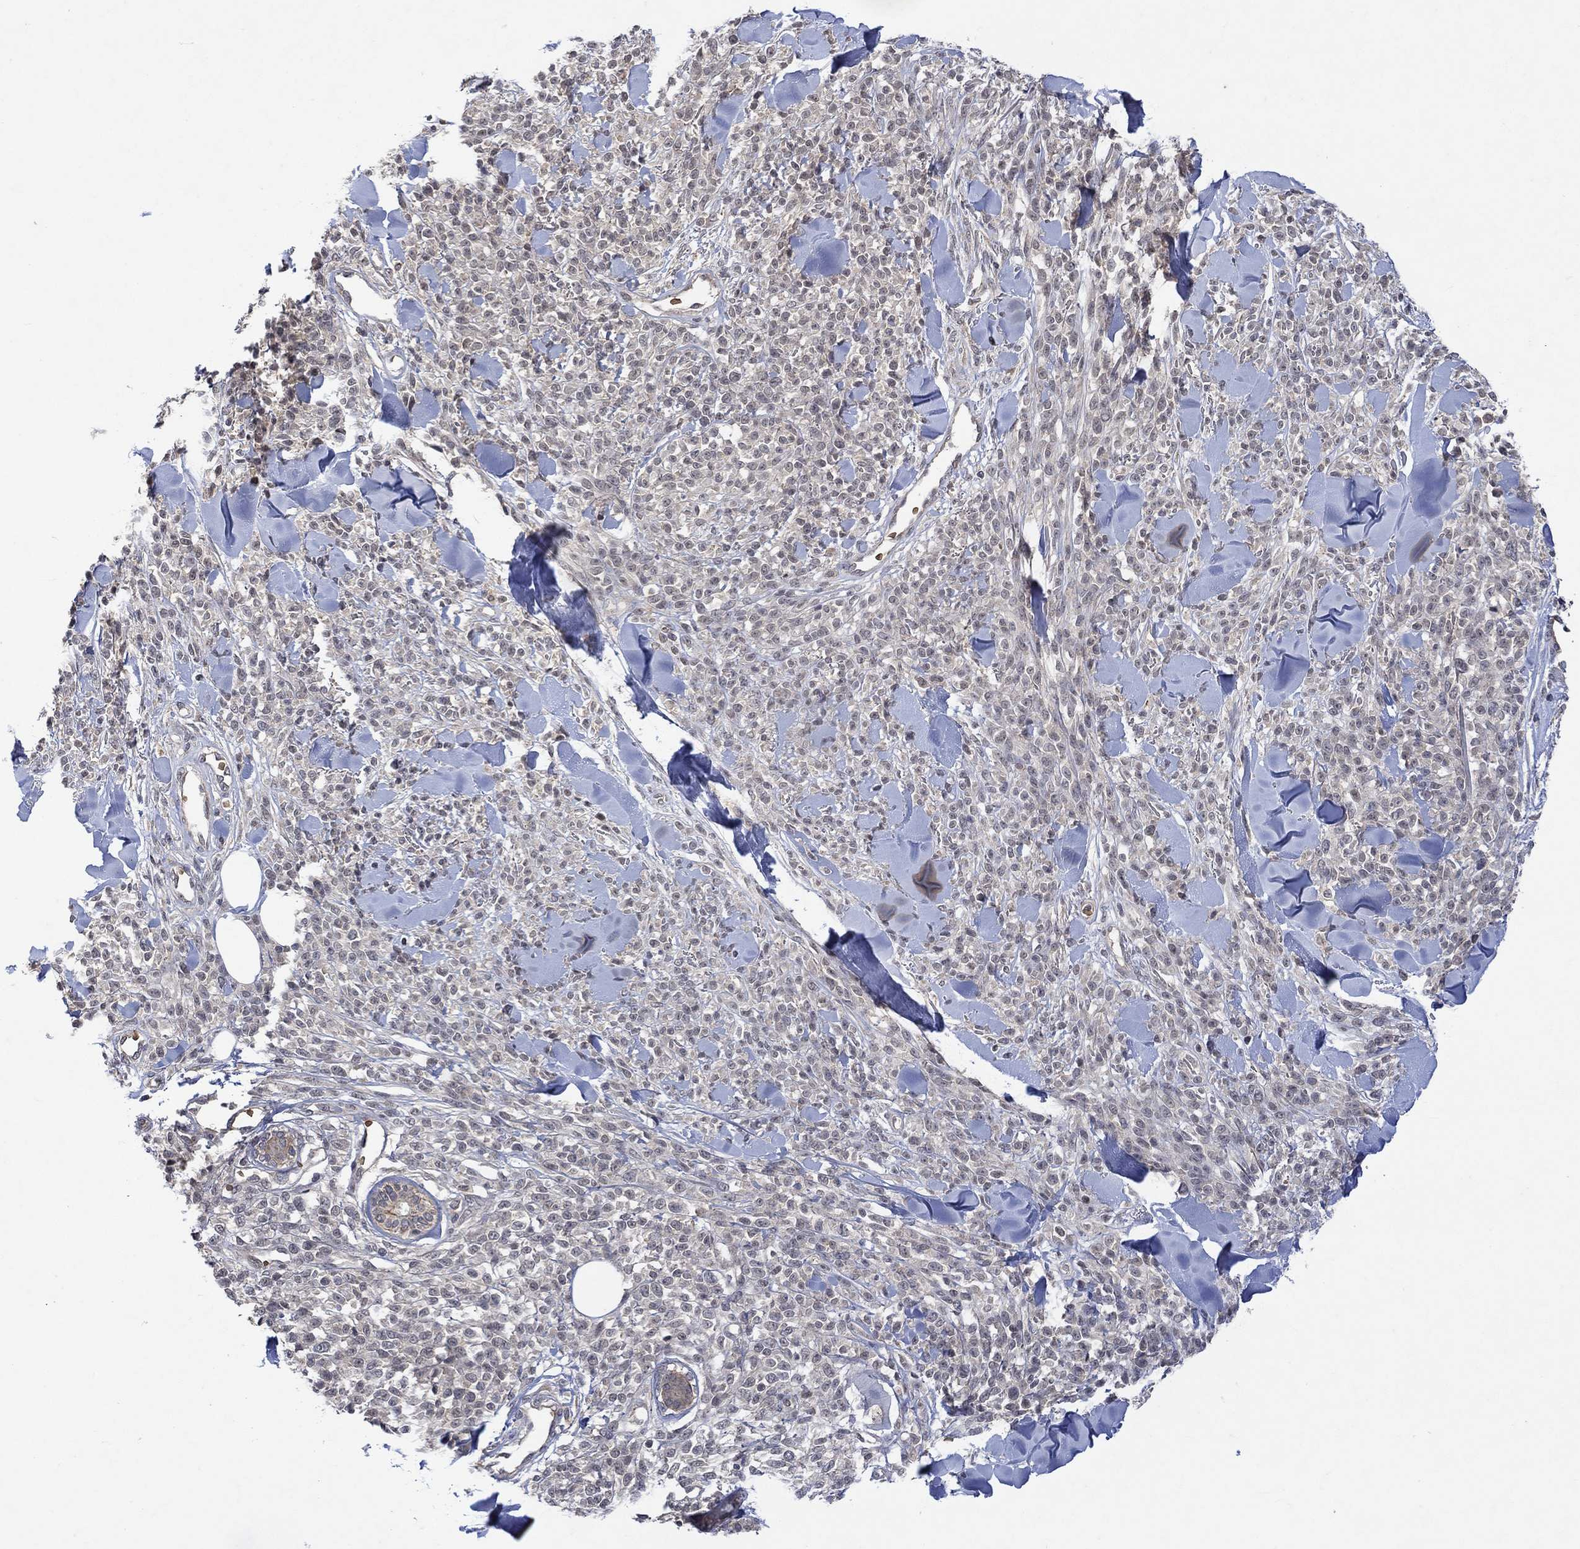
{"staining": {"intensity": "negative", "quantity": "none", "location": "none"}, "tissue": "melanoma", "cell_type": "Tumor cells", "image_type": "cancer", "snomed": [{"axis": "morphology", "description": "Malignant melanoma, NOS"}, {"axis": "topography", "description": "Skin"}, {"axis": "topography", "description": "Skin of trunk"}], "caption": "An IHC photomicrograph of malignant melanoma is shown. There is no staining in tumor cells of malignant melanoma.", "gene": "GRIN2D", "patient": {"sex": "male", "age": 74}}